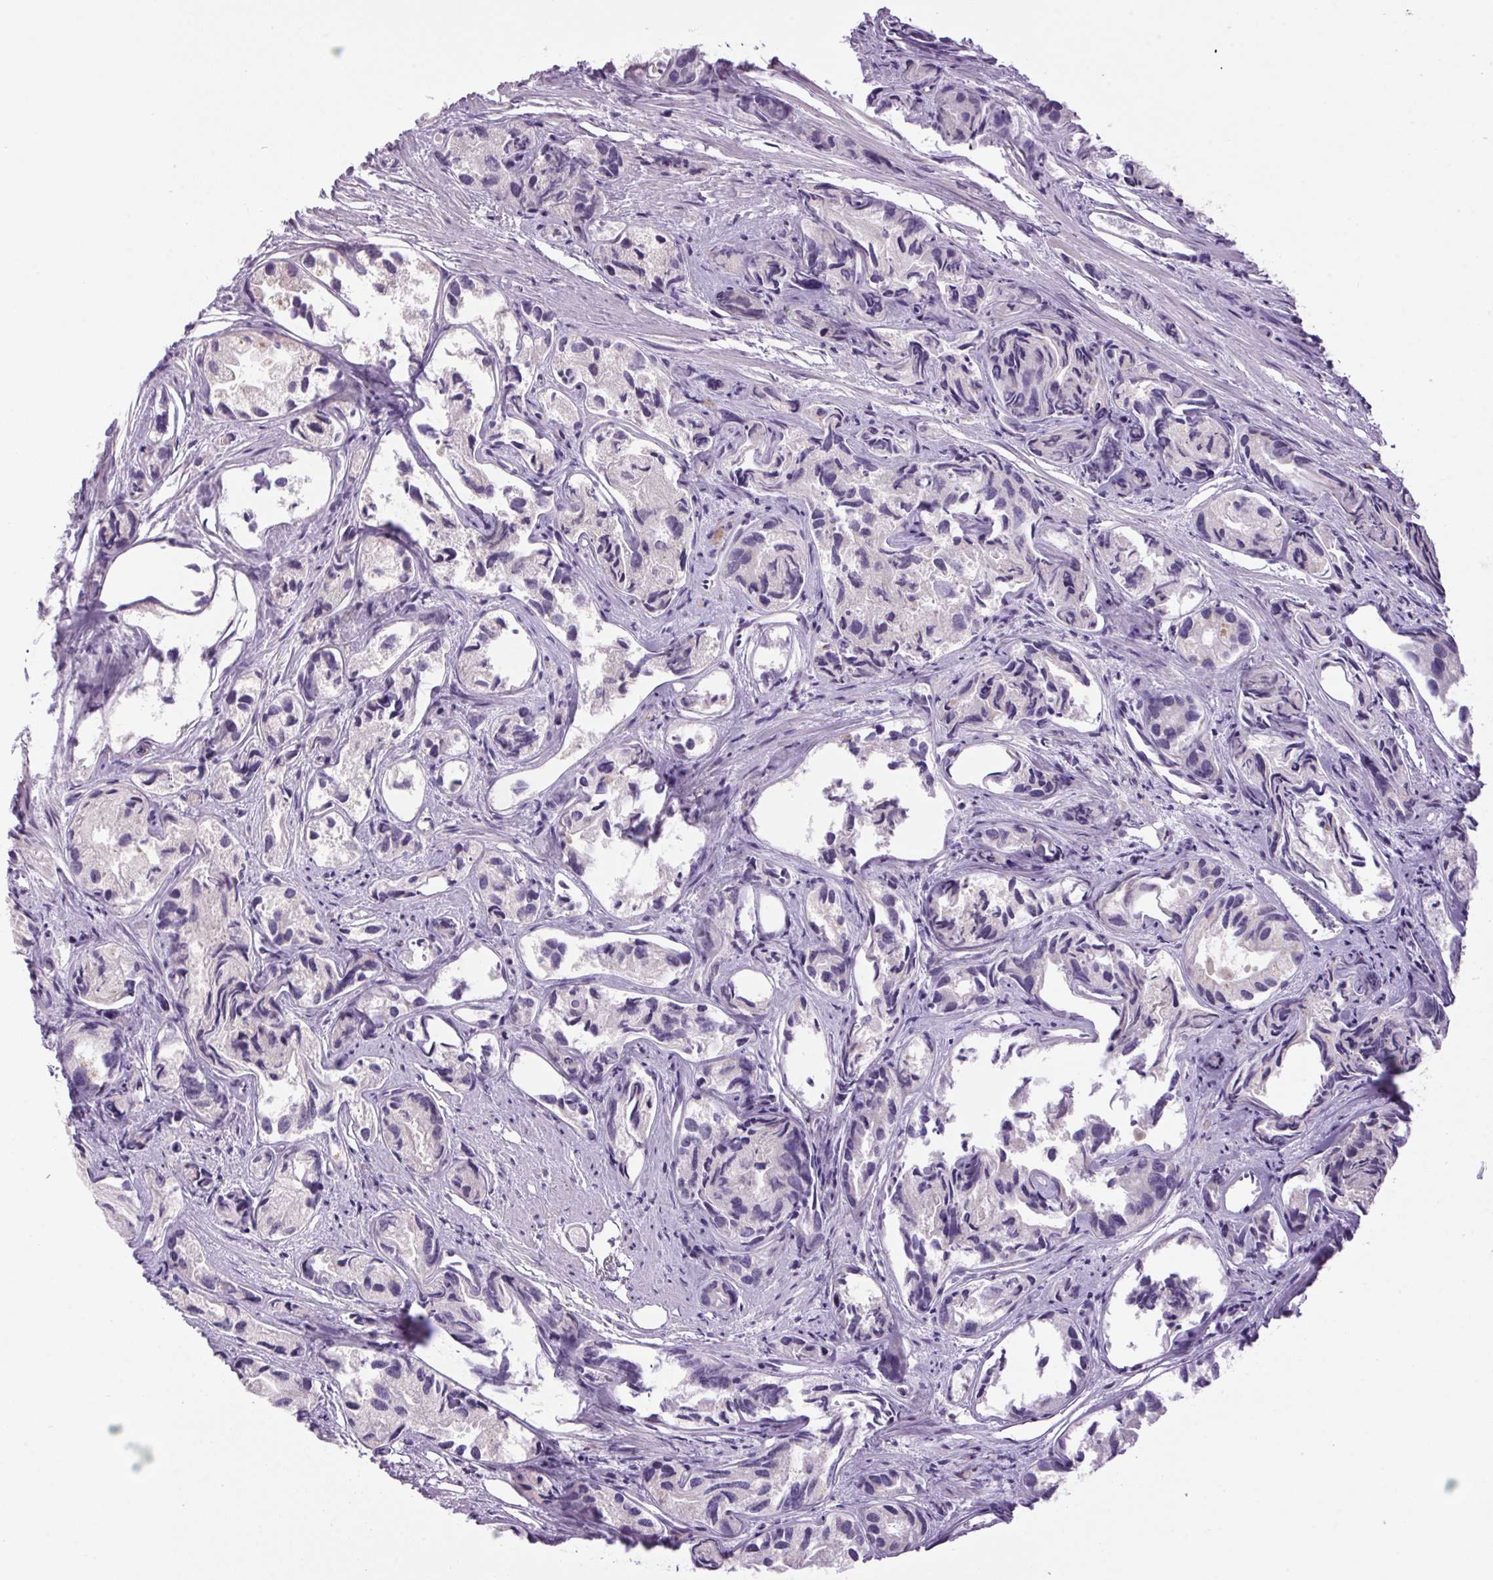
{"staining": {"intensity": "negative", "quantity": "none", "location": "none"}, "tissue": "prostate cancer", "cell_type": "Tumor cells", "image_type": "cancer", "snomed": [{"axis": "morphology", "description": "Adenocarcinoma, High grade"}, {"axis": "topography", "description": "Prostate"}], "caption": "This is an immunohistochemistry (IHC) micrograph of human prostate adenocarcinoma (high-grade). There is no positivity in tumor cells.", "gene": "VWA3B", "patient": {"sex": "male", "age": 84}}